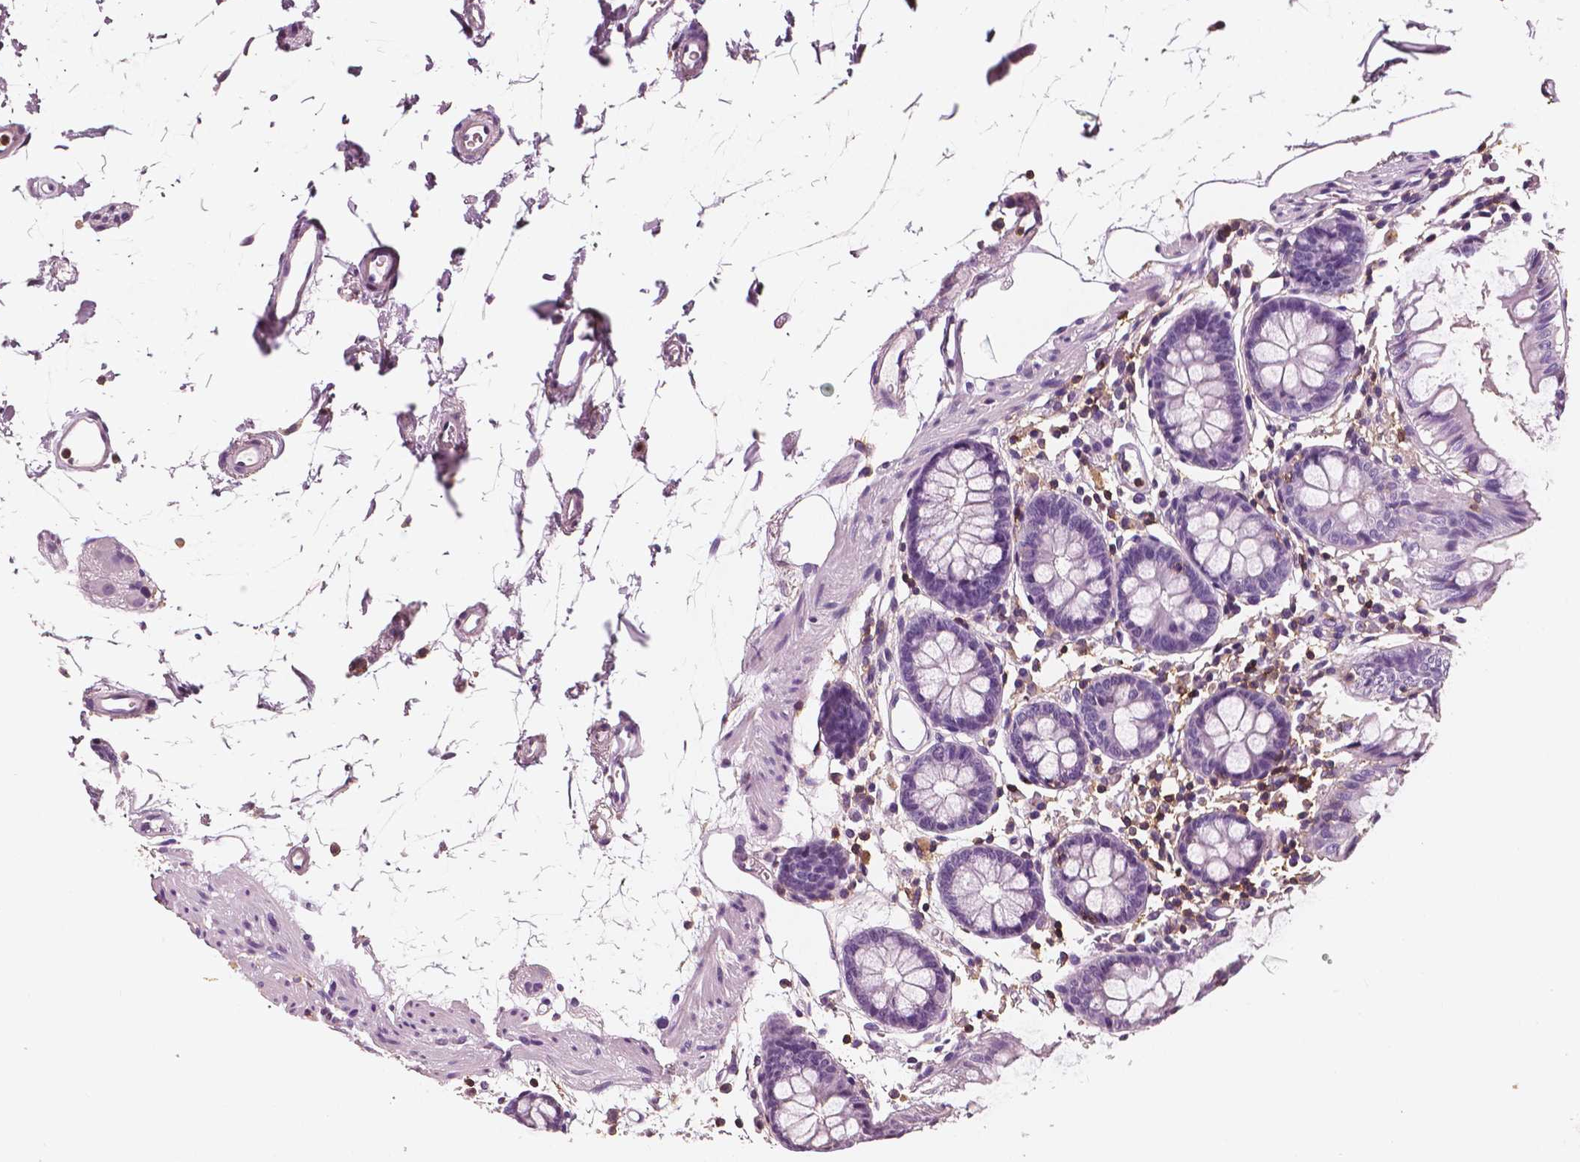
{"staining": {"intensity": "negative", "quantity": "none", "location": "none"}, "tissue": "colon", "cell_type": "Endothelial cells", "image_type": "normal", "snomed": [{"axis": "morphology", "description": "Normal tissue, NOS"}, {"axis": "topography", "description": "Colon"}], "caption": "High power microscopy histopathology image of an IHC micrograph of benign colon, revealing no significant expression in endothelial cells. (Brightfield microscopy of DAB IHC at high magnification).", "gene": "PTPRC", "patient": {"sex": "female", "age": 84}}